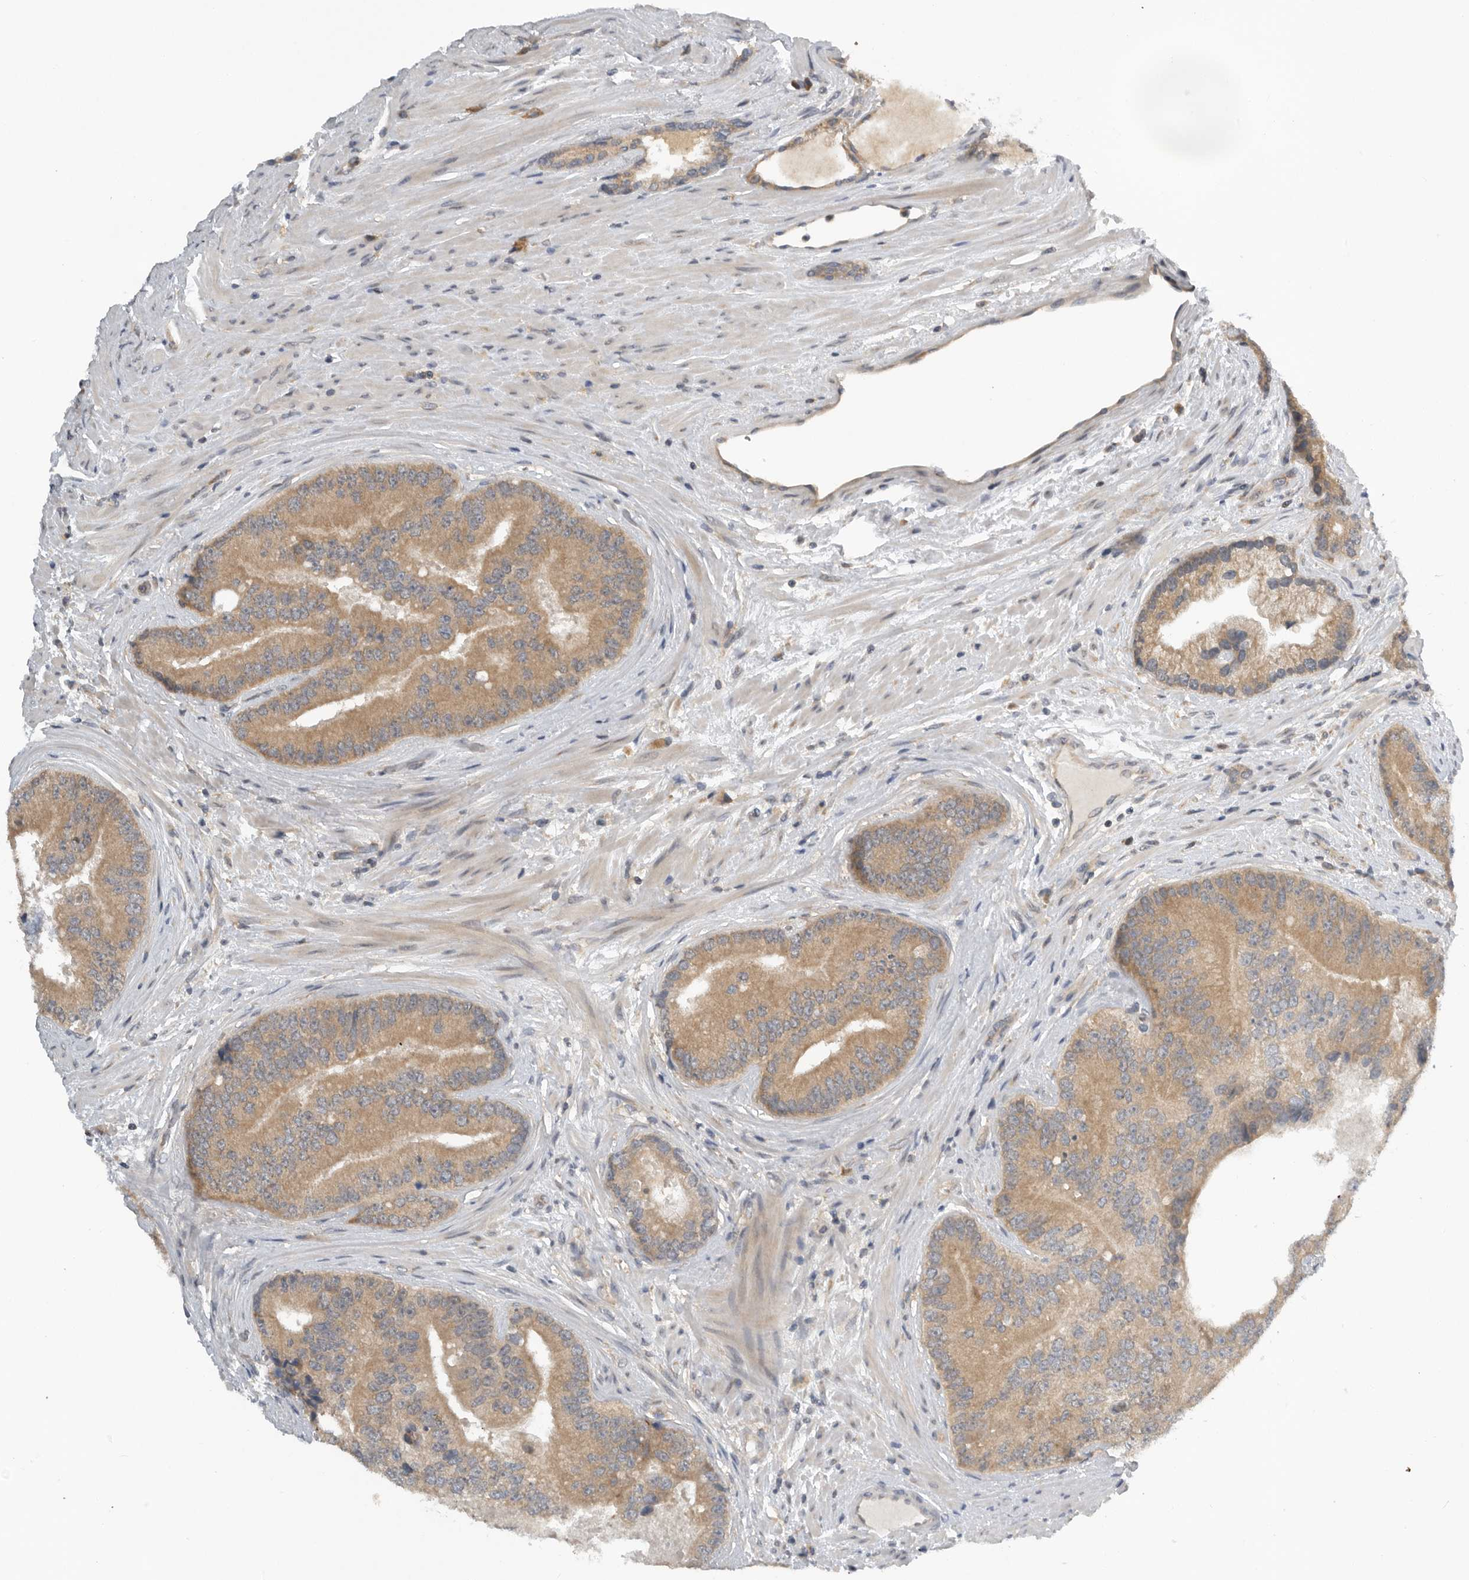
{"staining": {"intensity": "moderate", "quantity": ">75%", "location": "cytoplasmic/membranous"}, "tissue": "prostate cancer", "cell_type": "Tumor cells", "image_type": "cancer", "snomed": [{"axis": "morphology", "description": "Adenocarcinoma, High grade"}, {"axis": "topography", "description": "Prostate"}], "caption": "Immunohistochemical staining of human prostate adenocarcinoma (high-grade) shows moderate cytoplasmic/membranous protein staining in about >75% of tumor cells. (DAB (3,3'-diaminobenzidine) IHC, brown staining for protein, blue staining for nuclei).", "gene": "AASDHPPT", "patient": {"sex": "male", "age": 70}}